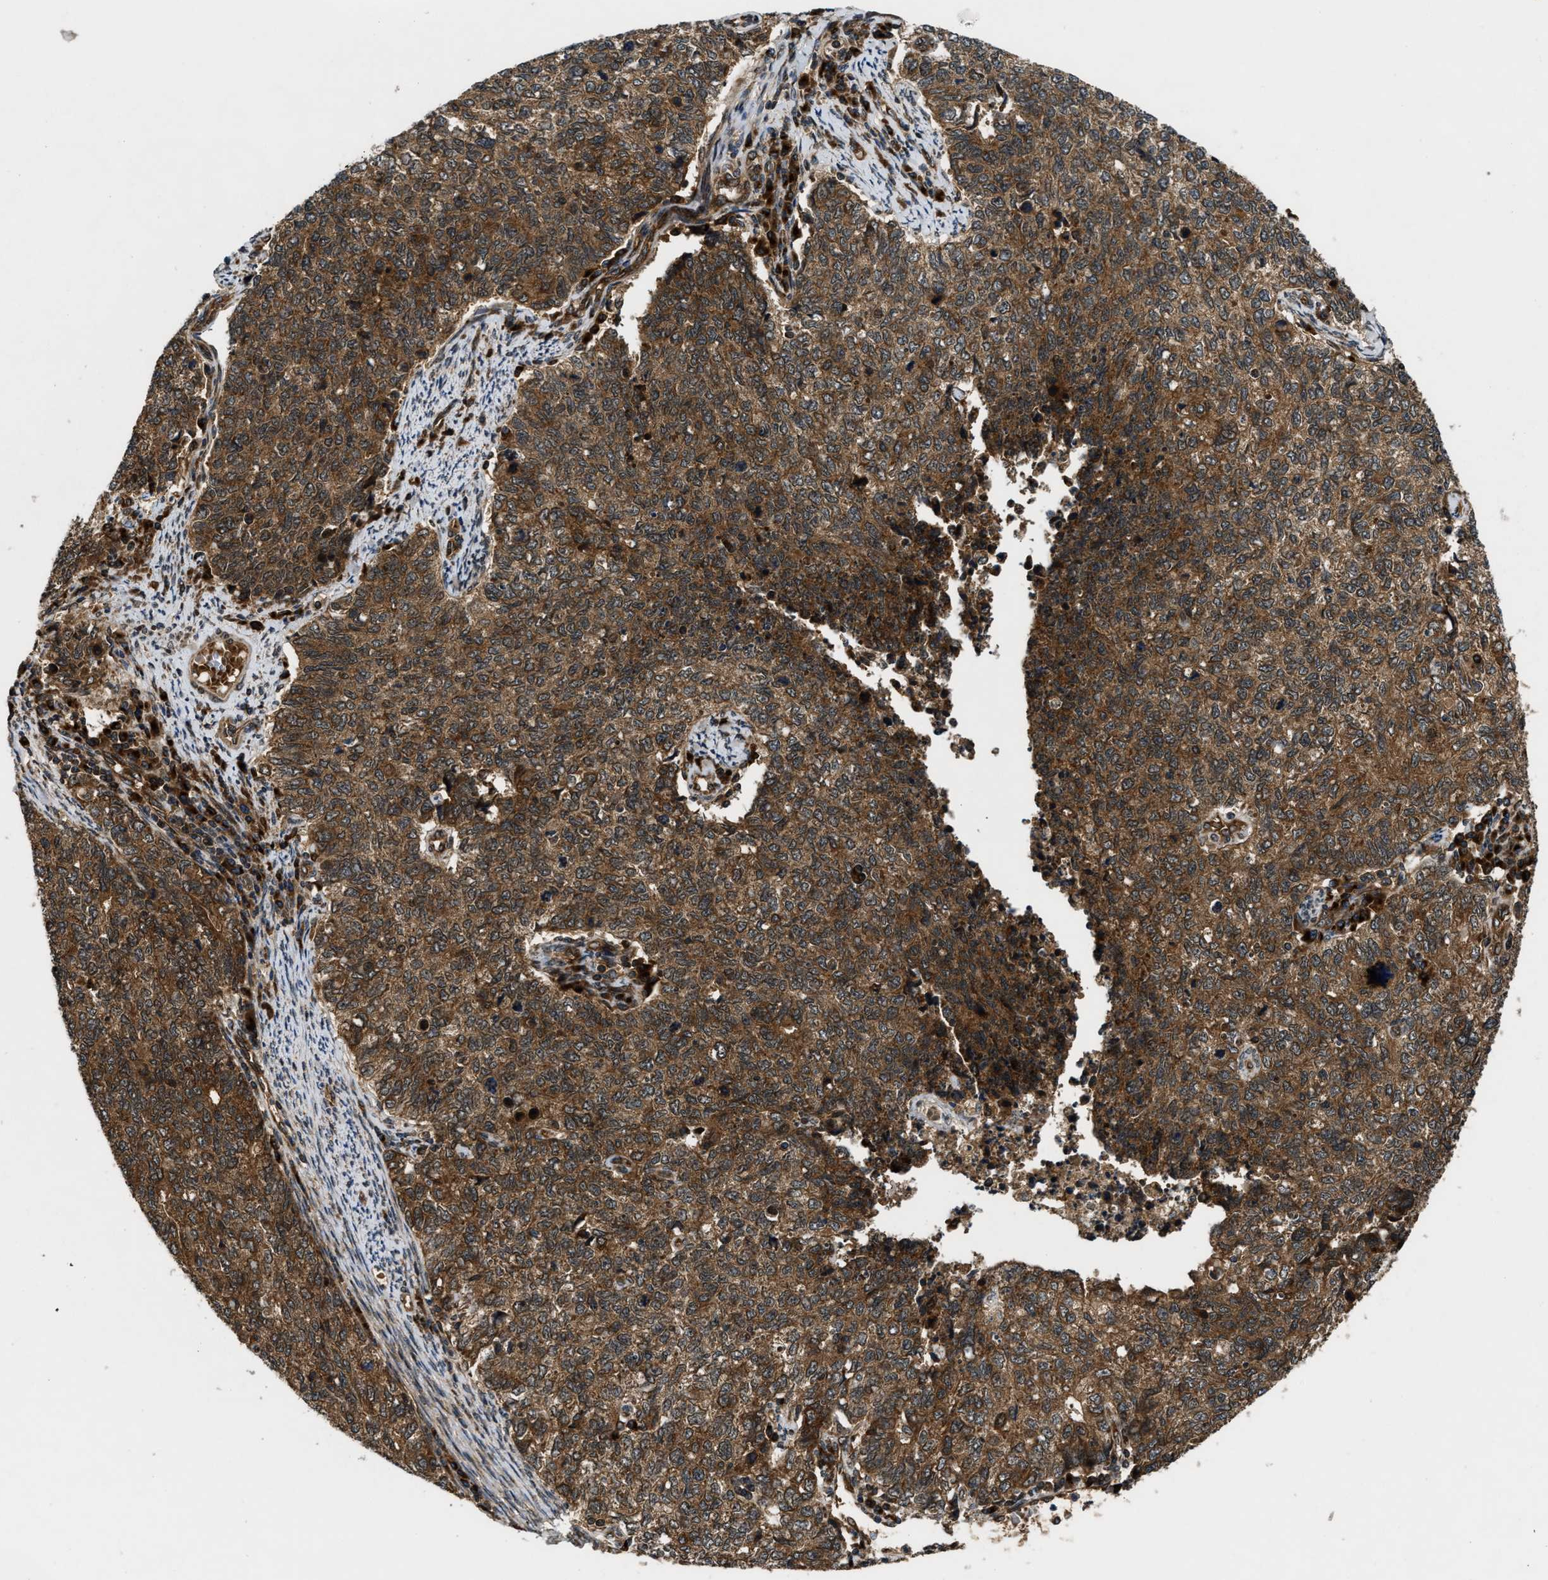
{"staining": {"intensity": "strong", "quantity": ">75%", "location": "cytoplasmic/membranous"}, "tissue": "cervical cancer", "cell_type": "Tumor cells", "image_type": "cancer", "snomed": [{"axis": "morphology", "description": "Squamous cell carcinoma, NOS"}, {"axis": "topography", "description": "Cervix"}], "caption": "Immunohistochemistry photomicrograph of neoplastic tissue: human cervical cancer (squamous cell carcinoma) stained using immunohistochemistry displays high levels of strong protein expression localized specifically in the cytoplasmic/membranous of tumor cells, appearing as a cytoplasmic/membranous brown color.", "gene": "PNPLA8", "patient": {"sex": "female", "age": 63}}